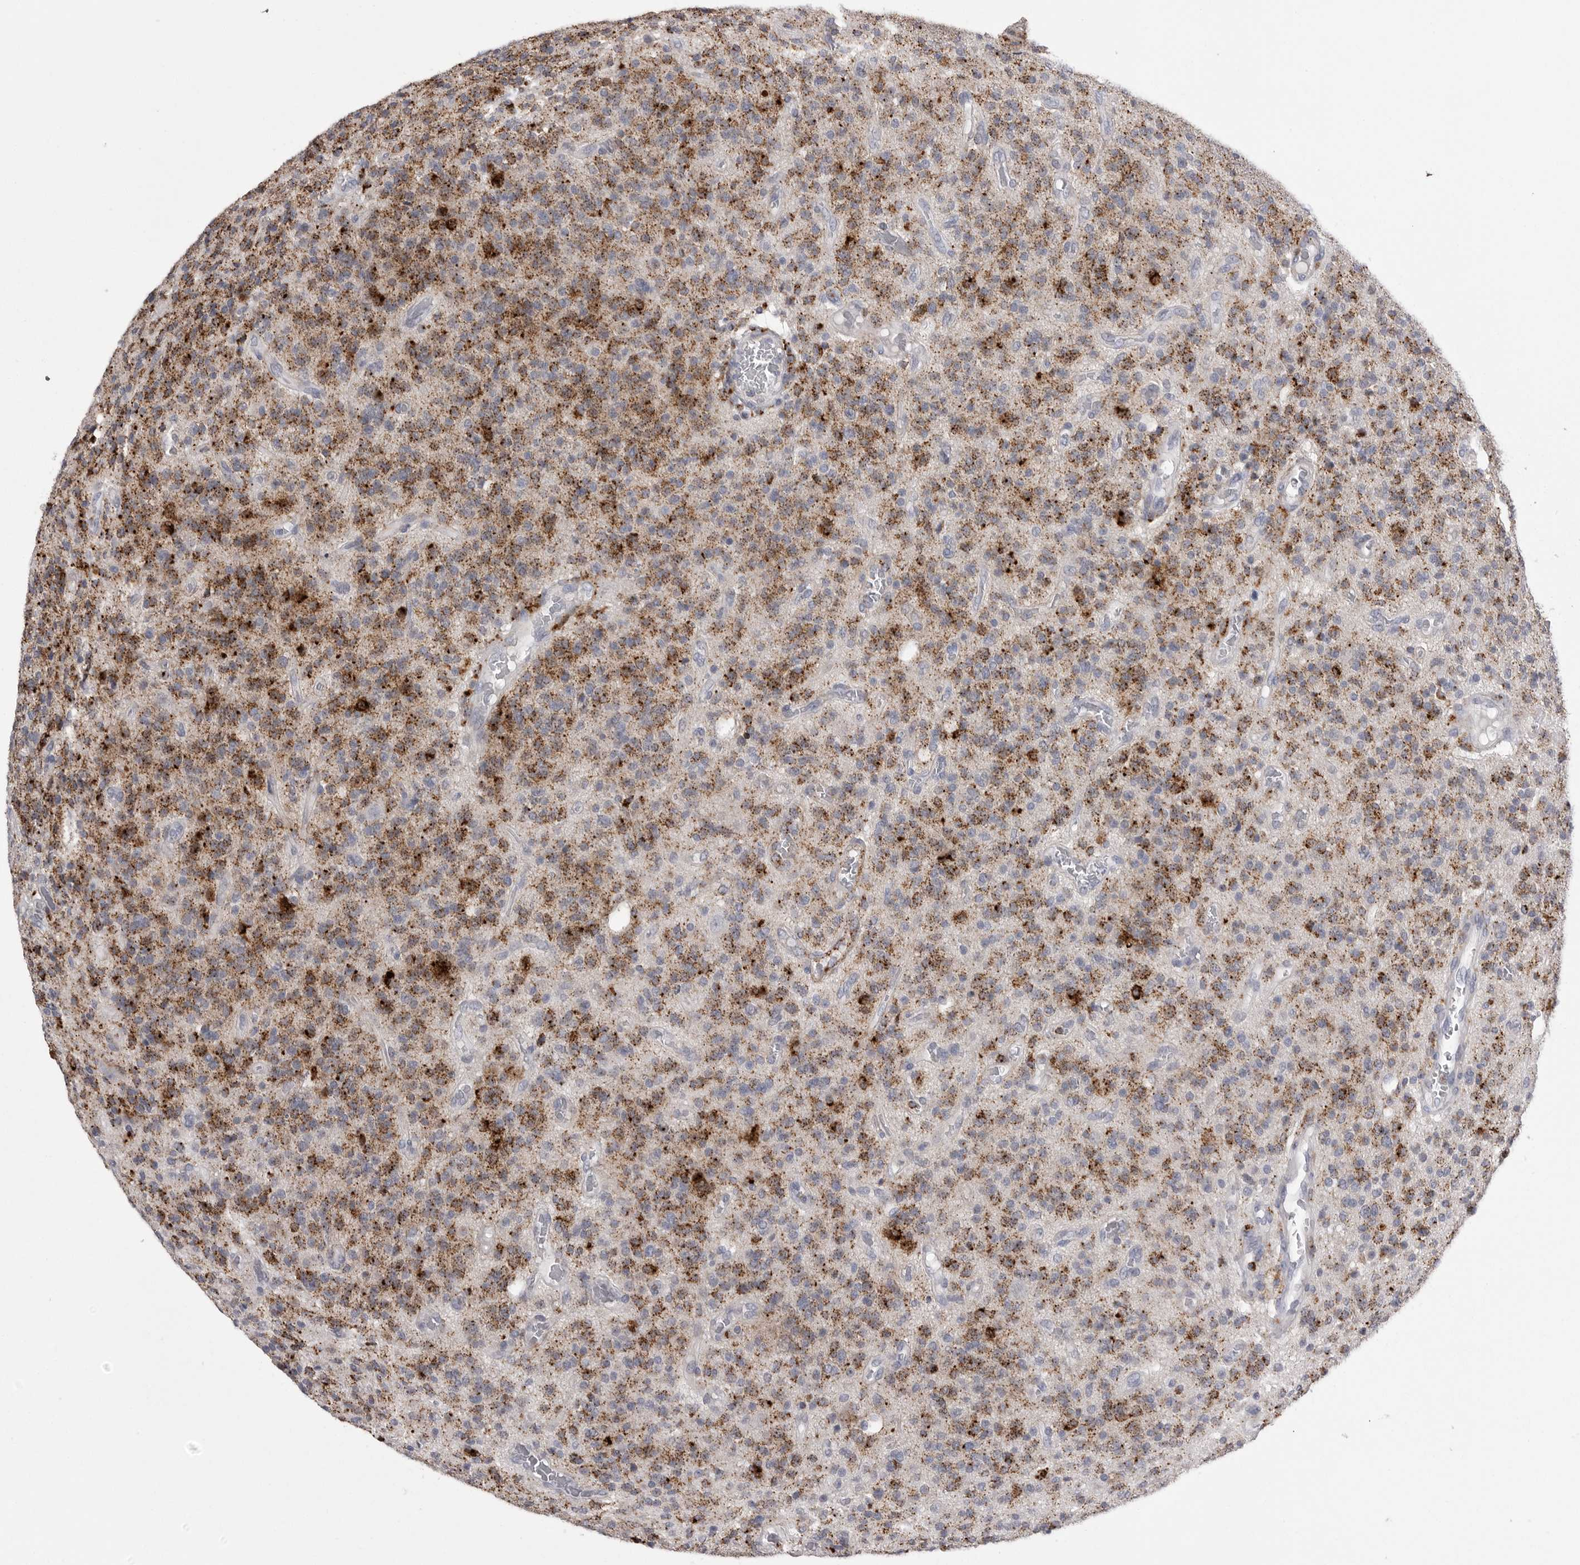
{"staining": {"intensity": "strong", "quantity": "25%-75%", "location": "cytoplasmic/membranous"}, "tissue": "glioma", "cell_type": "Tumor cells", "image_type": "cancer", "snomed": [{"axis": "morphology", "description": "Glioma, malignant, High grade"}, {"axis": "topography", "description": "Brain"}], "caption": "DAB (3,3'-diaminobenzidine) immunohistochemical staining of human malignant glioma (high-grade) displays strong cytoplasmic/membranous protein positivity in approximately 25%-75% of tumor cells. The staining was performed using DAB (3,3'-diaminobenzidine) to visualize the protein expression in brown, while the nuclei were stained in blue with hematoxylin (Magnification: 20x).", "gene": "PSPN", "patient": {"sex": "male", "age": 34}}